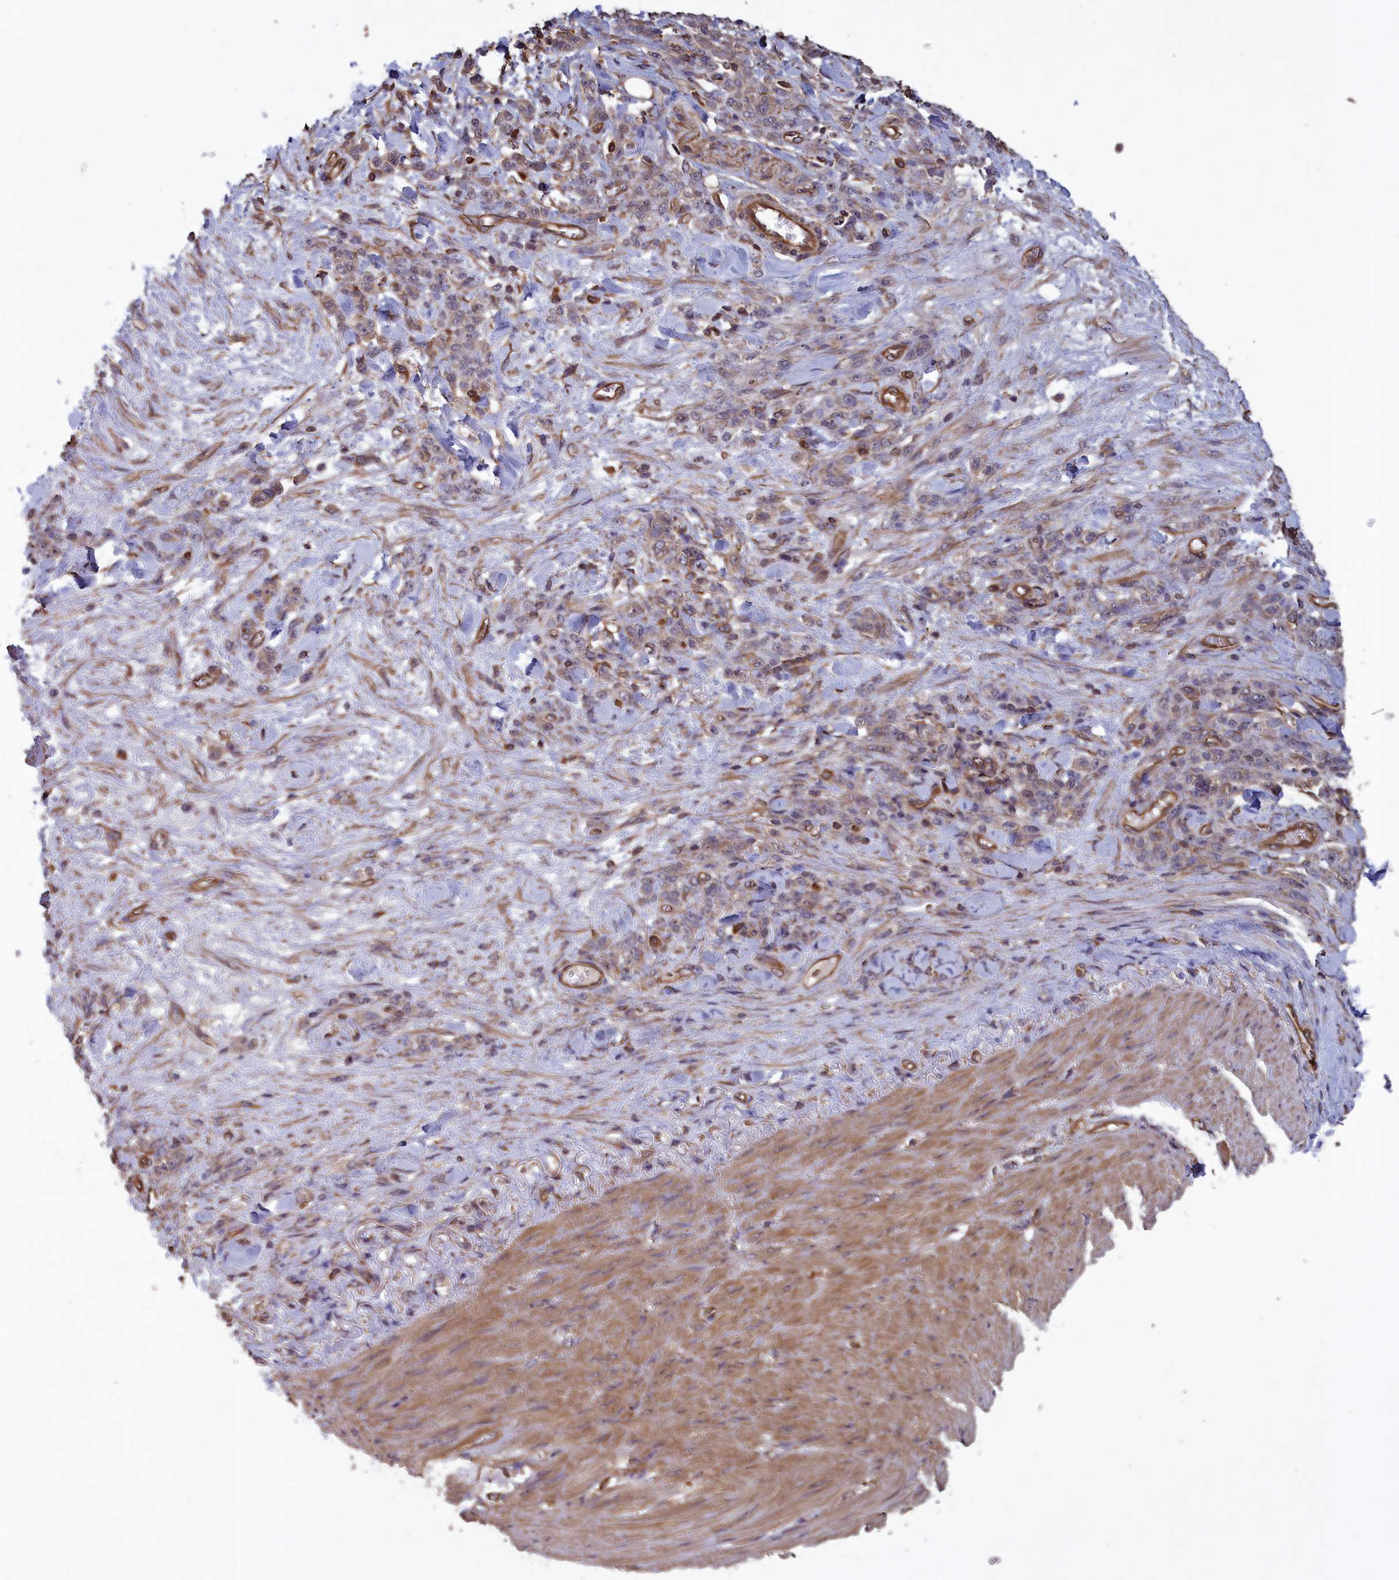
{"staining": {"intensity": "negative", "quantity": "none", "location": "none"}, "tissue": "stomach cancer", "cell_type": "Tumor cells", "image_type": "cancer", "snomed": [{"axis": "morphology", "description": "Normal tissue, NOS"}, {"axis": "morphology", "description": "Adenocarcinoma, NOS"}, {"axis": "topography", "description": "Stomach"}], "caption": "Tumor cells show no significant expression in stomach cancer. (Stains: DAB immunohistochemistry with hematoxylin counter stain, Microscopy: brightfield microscopy at high magnification).", "gene": "DAPK3", "patient": {"sex": "male", "age": 82}}